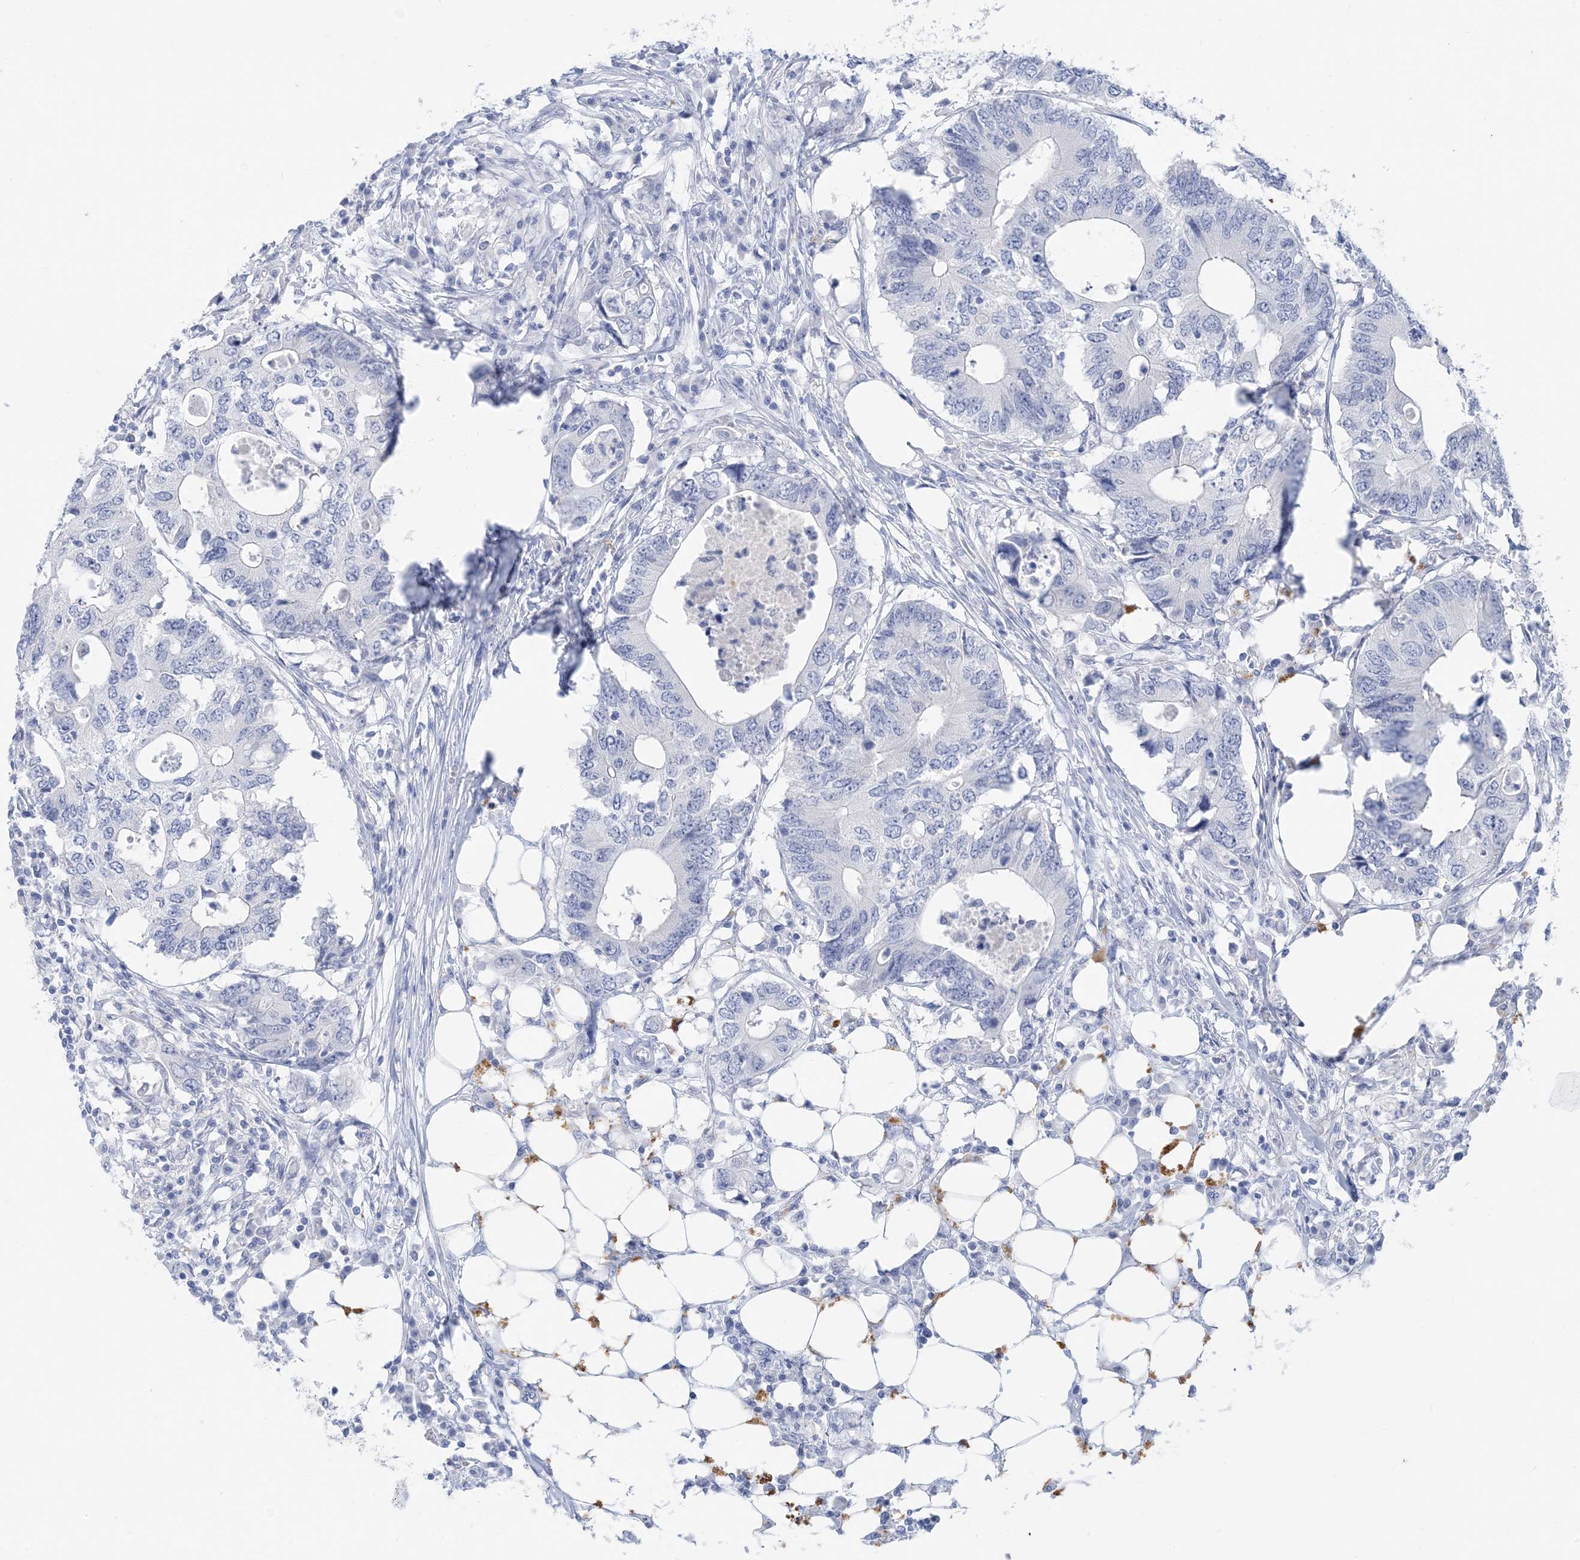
{"staining": {"intensity": "negative", "quantity": "none", "location": "none"}, "tissue": "colorectal cancer", "cell_type": "Tumor cells", "image_type": "cancer", "snomed": [{"axis": "morphology", "description": "Adenocarcinoma, NOS"}, {"axis": "topography", "description": "Colon"}], "caption": "Protein analysis of colorectal adenocarcinoma reveals no significant positivity in tumor cells.", "gene": "SH3YL1", "patient": {"sex": "male", "age": 71}}